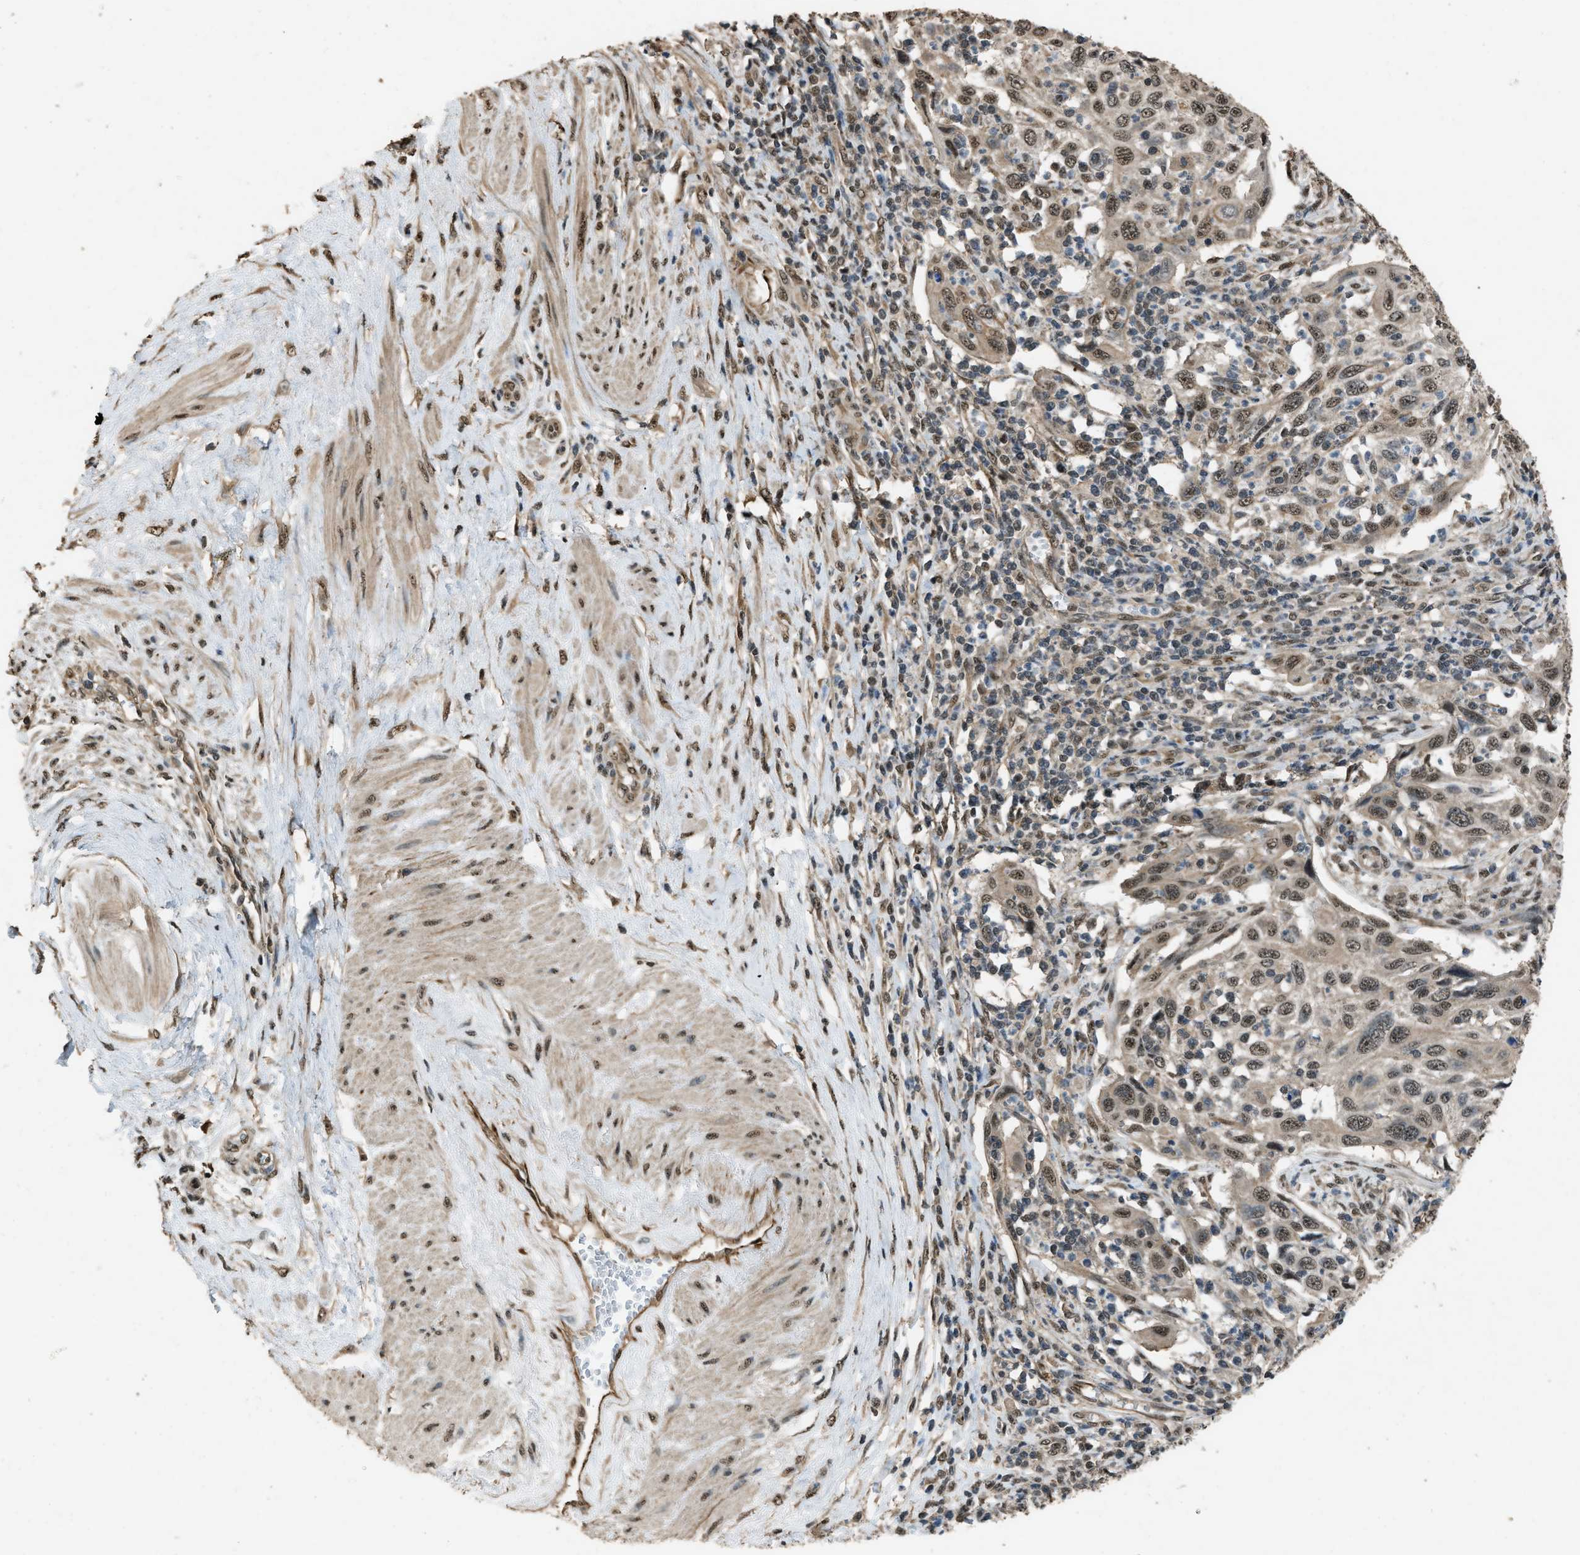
{"staining": {"intensity": "moderate", "quantity": ">75%", "location": "nuclear"}, "tissue": "cervical cancer", "cell_type": "Tumor cells", "image_type": "cancer", "snomed": [{"axis": "morphology", "description": "Squamous cell carcinoma, NOS"}, {"axis": "topography", "description": "Cervix"}], "caption": "This is an image of immunohistochemistry staining of cervical squamous cell carcinoma, which shows moderate expression in the nuclear of tumor cells.", "gene": "SERTAD2", "patient": {"sex": "female", "age": 70}}